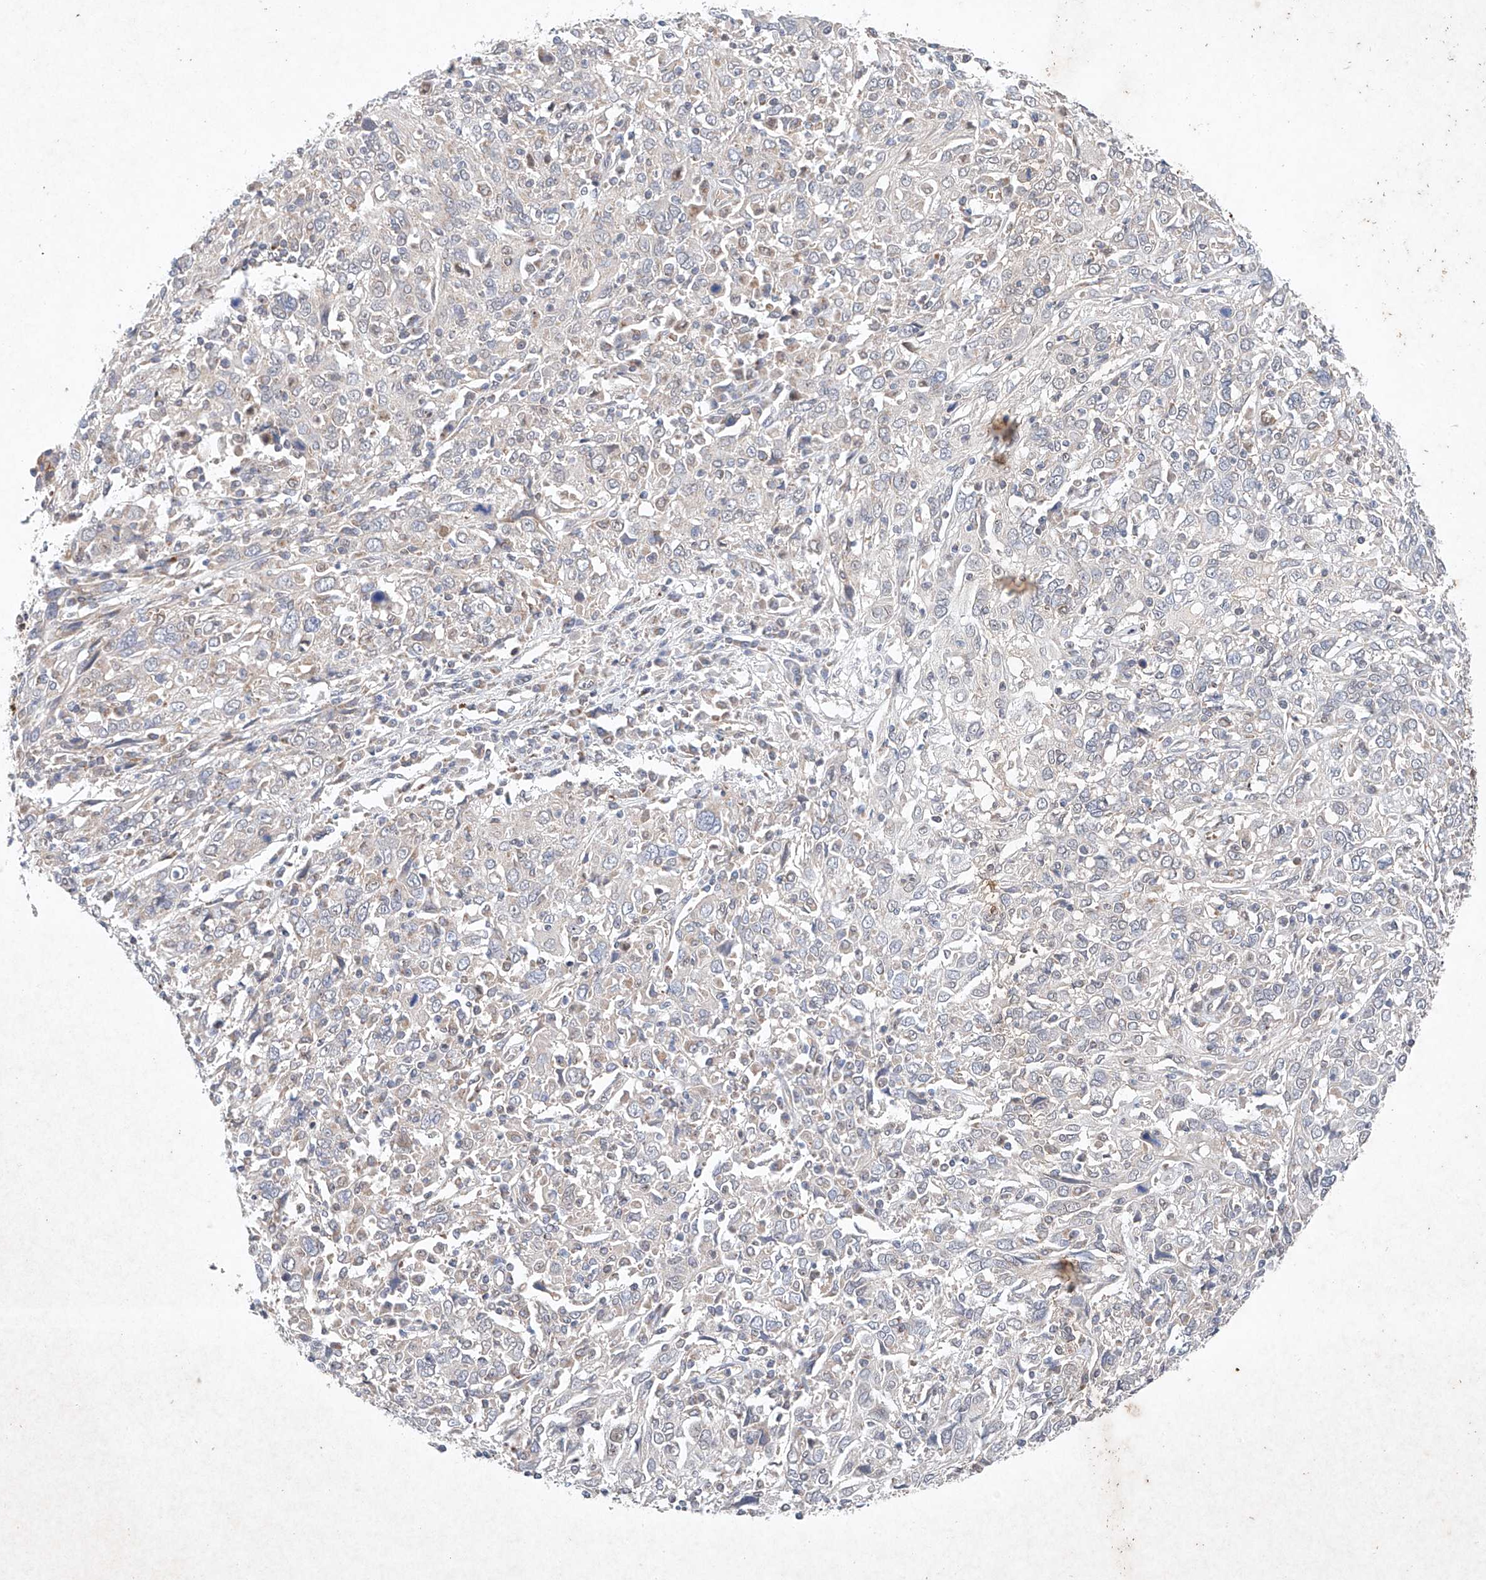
{"staining": {"intensity": "negative", "quantity": "none", "location": "none"}, "tissue": "cervical cancer", "cell_type": "Tumor cells", "image_type": "cancer", "snomed": [{"axis": "morphology", "description": "Squamous cell carcinoma, NOS"}, {"axis": "topography", "description": "Cervix"}], "caption": "The IHC histopathology image has no significant staining in tumor cells of squamous cell carcinoma (cervical) tissue.", "gene": "FASTK", "patient": {"sex": "female", "age": 46}}